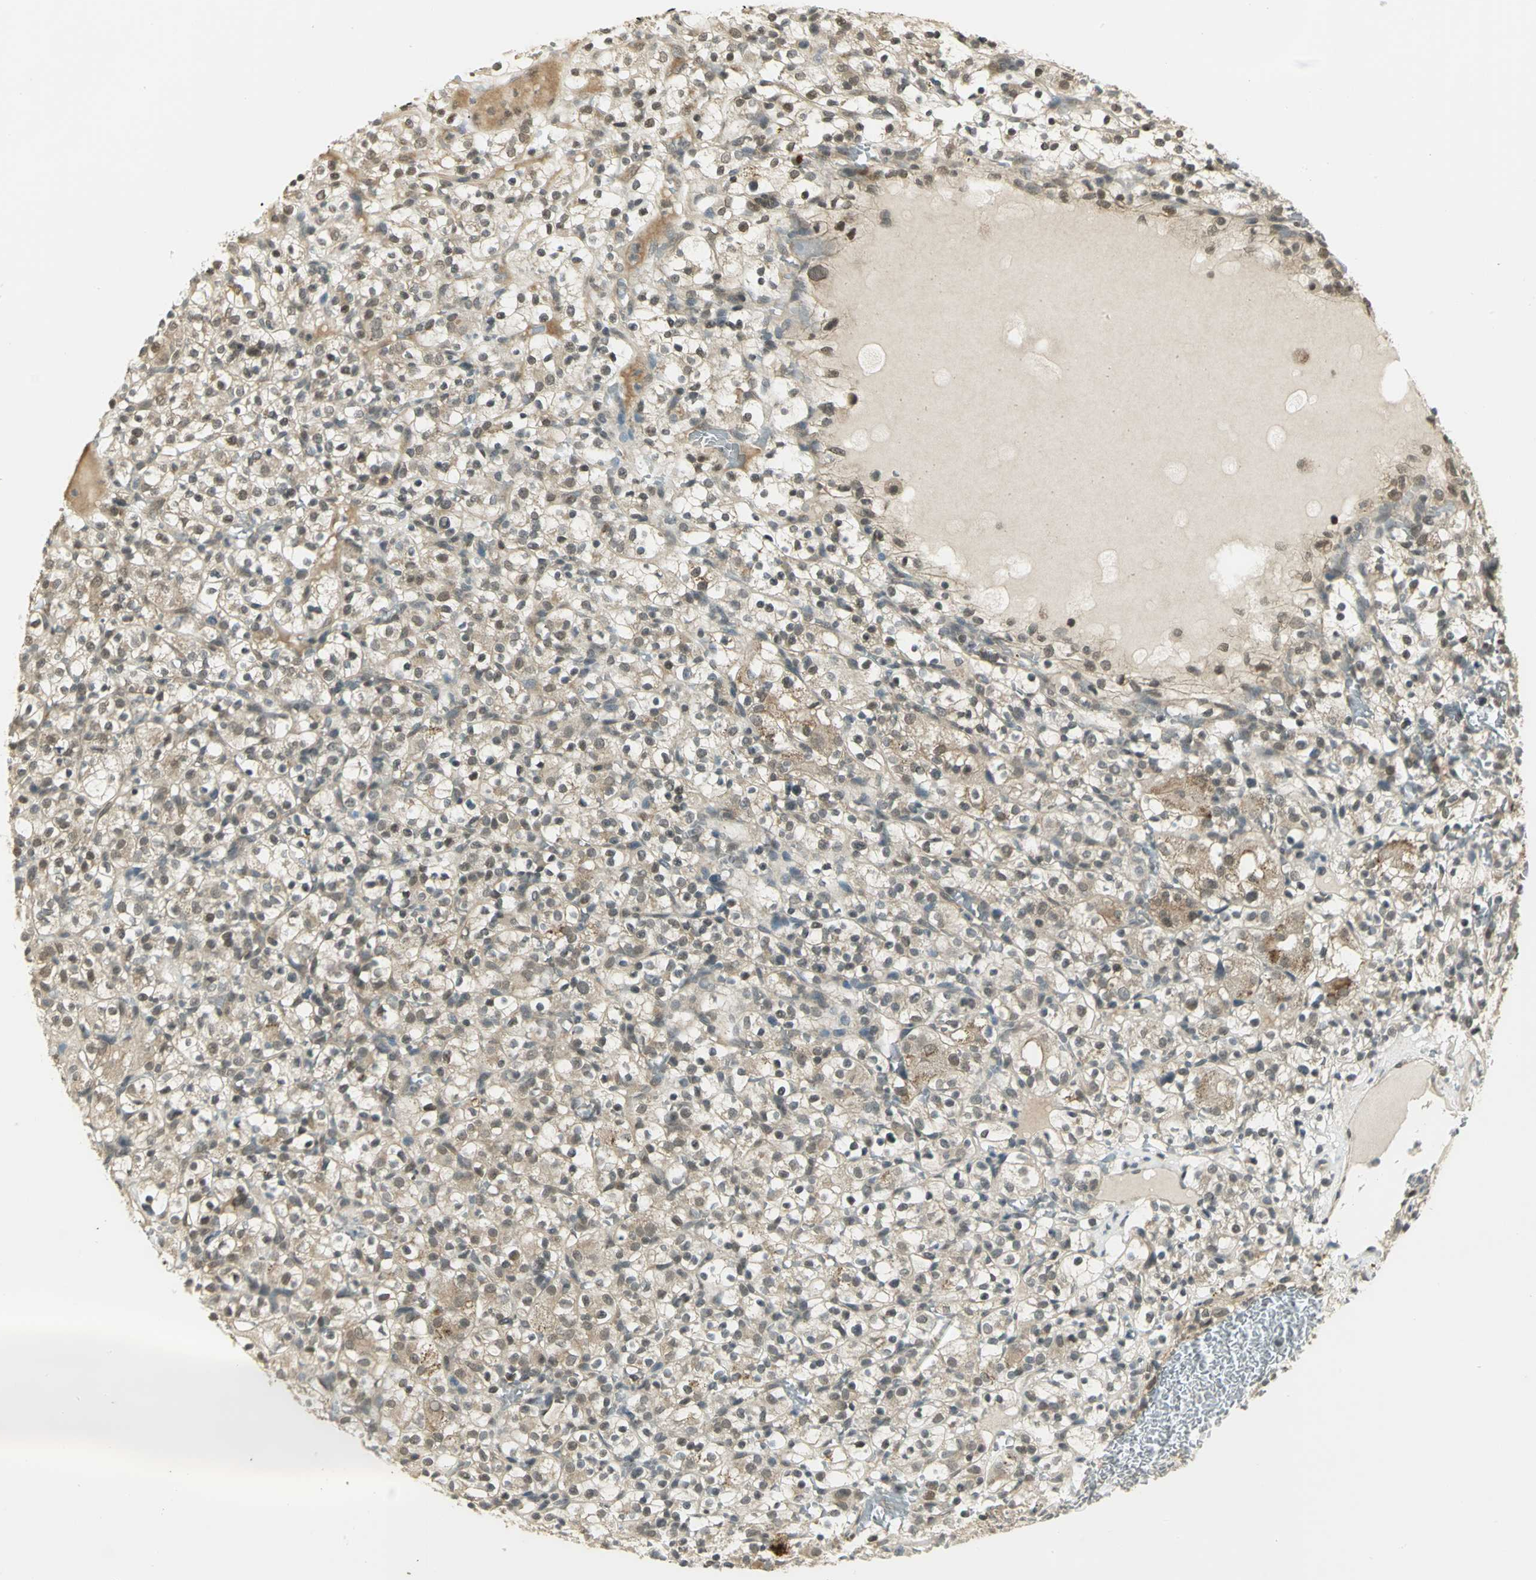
{"staining": {"intensity": "weak", "quantity": "25%-75%", "location": "cytoplasmic/membranous"}, "tissue": "renal cancer", "cell_type": "Tumor cells", "image_type": "cancer", "snomed": [{"axis": "morphology", "description": "Normal tissue, NOS"}, {"axis": "morphology", "description": "Adenocarcinoma, NOS"}, {"axis": "topography", "description": "Kidney"}], "caption": "Protein expression analysis of human renal adenocarcinoma reveals weak cytoplasmic/membranous positivity in about 25%-75% of tumor cells.", "gene": "CDC34", "patient": {"sex": "female", "age": 72}}